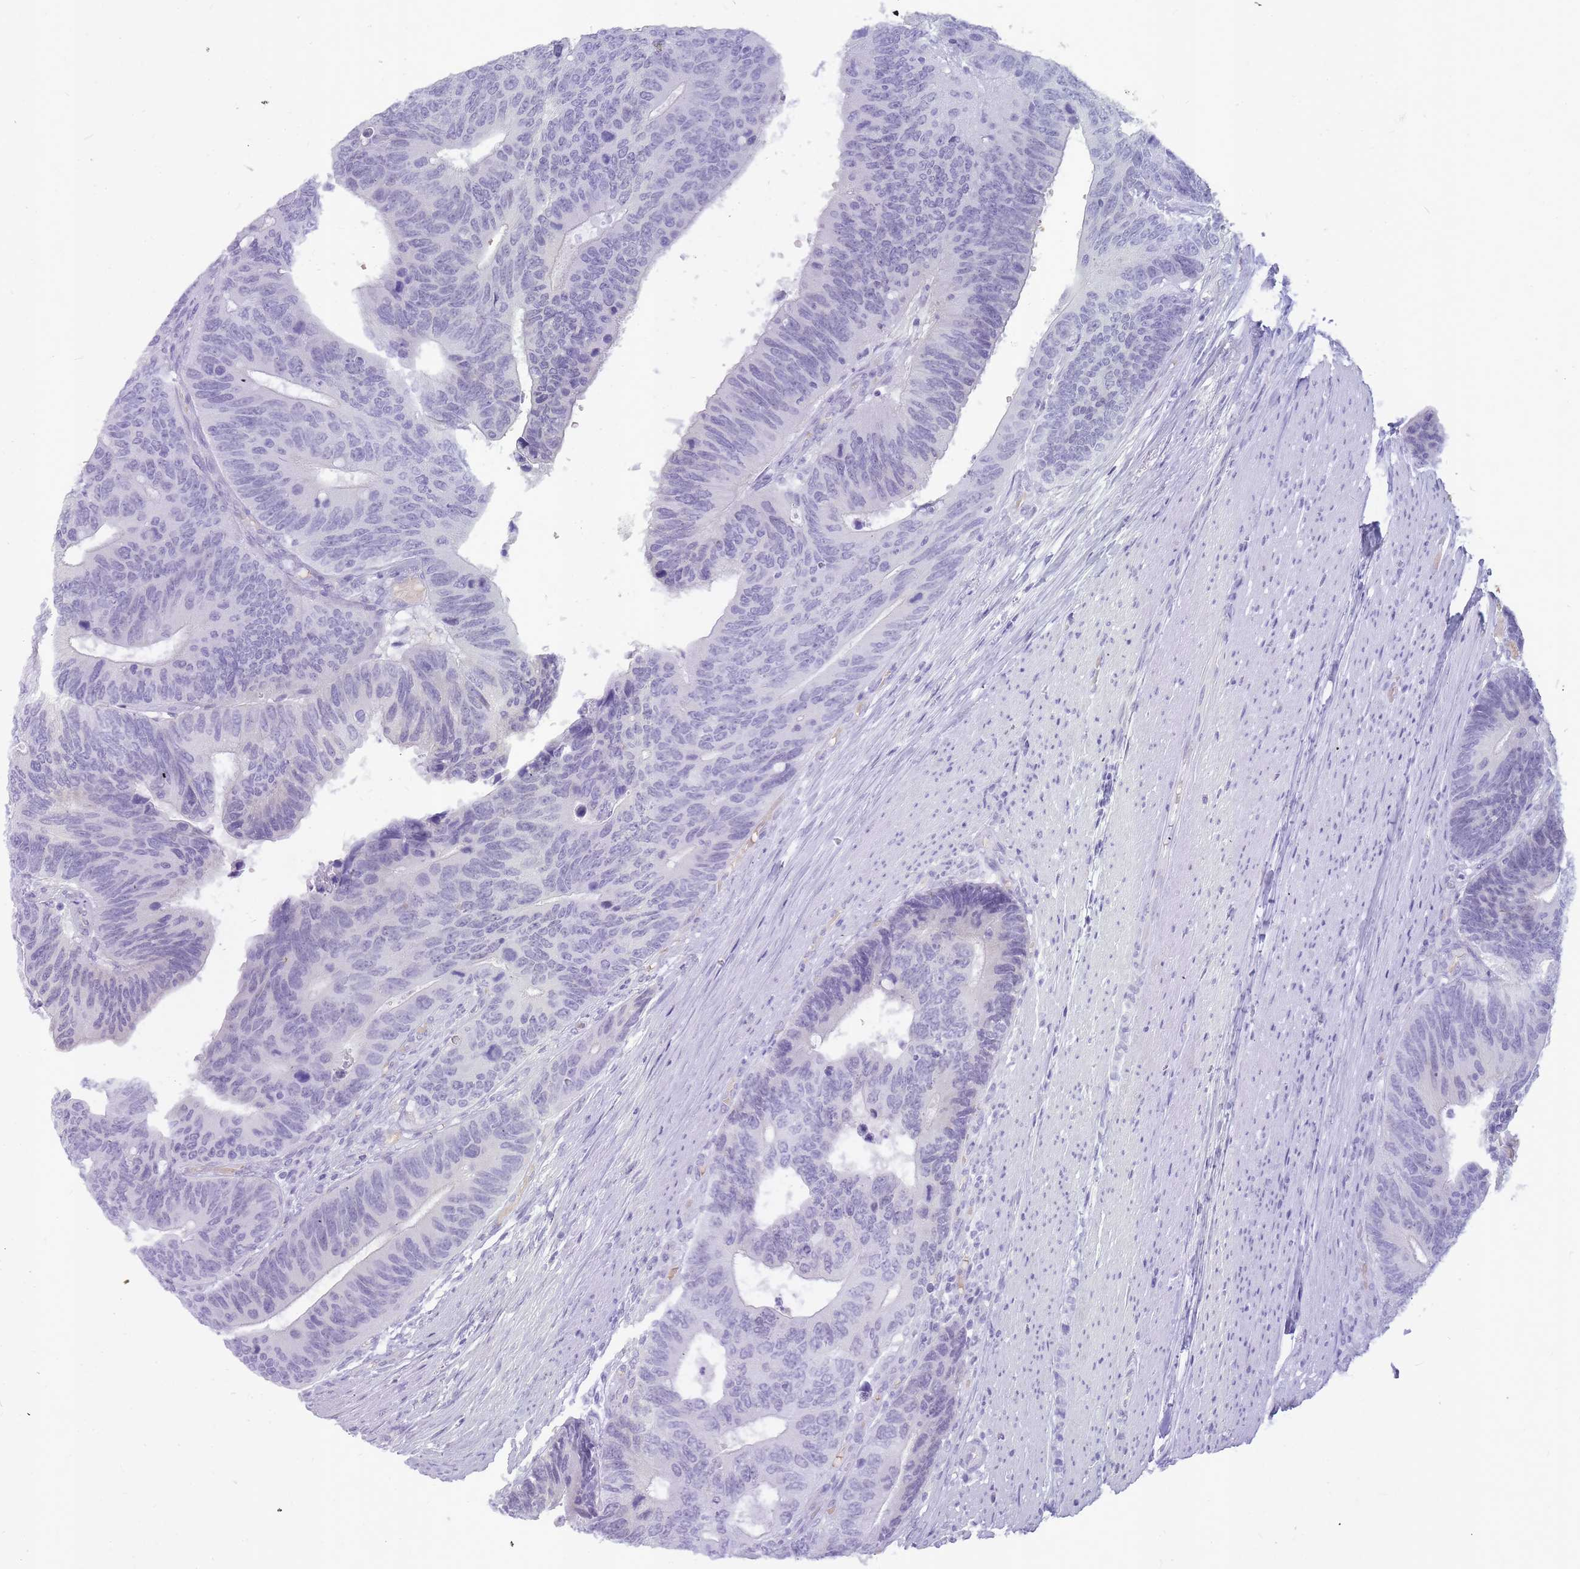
{"staining": {"intensity": "negative", "quantity": "none", "location": "none"}, "tissue": "colorectal cancer", "cell_type": "Tumor cells", "image_type": "cancer", "snomed": [{"axis": "morphology", "description": "Adenocarcinoma, NOS"}, {"axis": "topography", "description": "Colon"}], "caption": "Immunohistochemistry (IHC) of colorectal cancer (adenocarcinoma) reveals no staining in tumor cells. The staining is performed using DAB (3,3'-diaminobenzidine) brown chromogen with nuclei counter-stained in using hematoxylin.", "gene": "INS", "patient": {"sex": "male", "age": 87}}